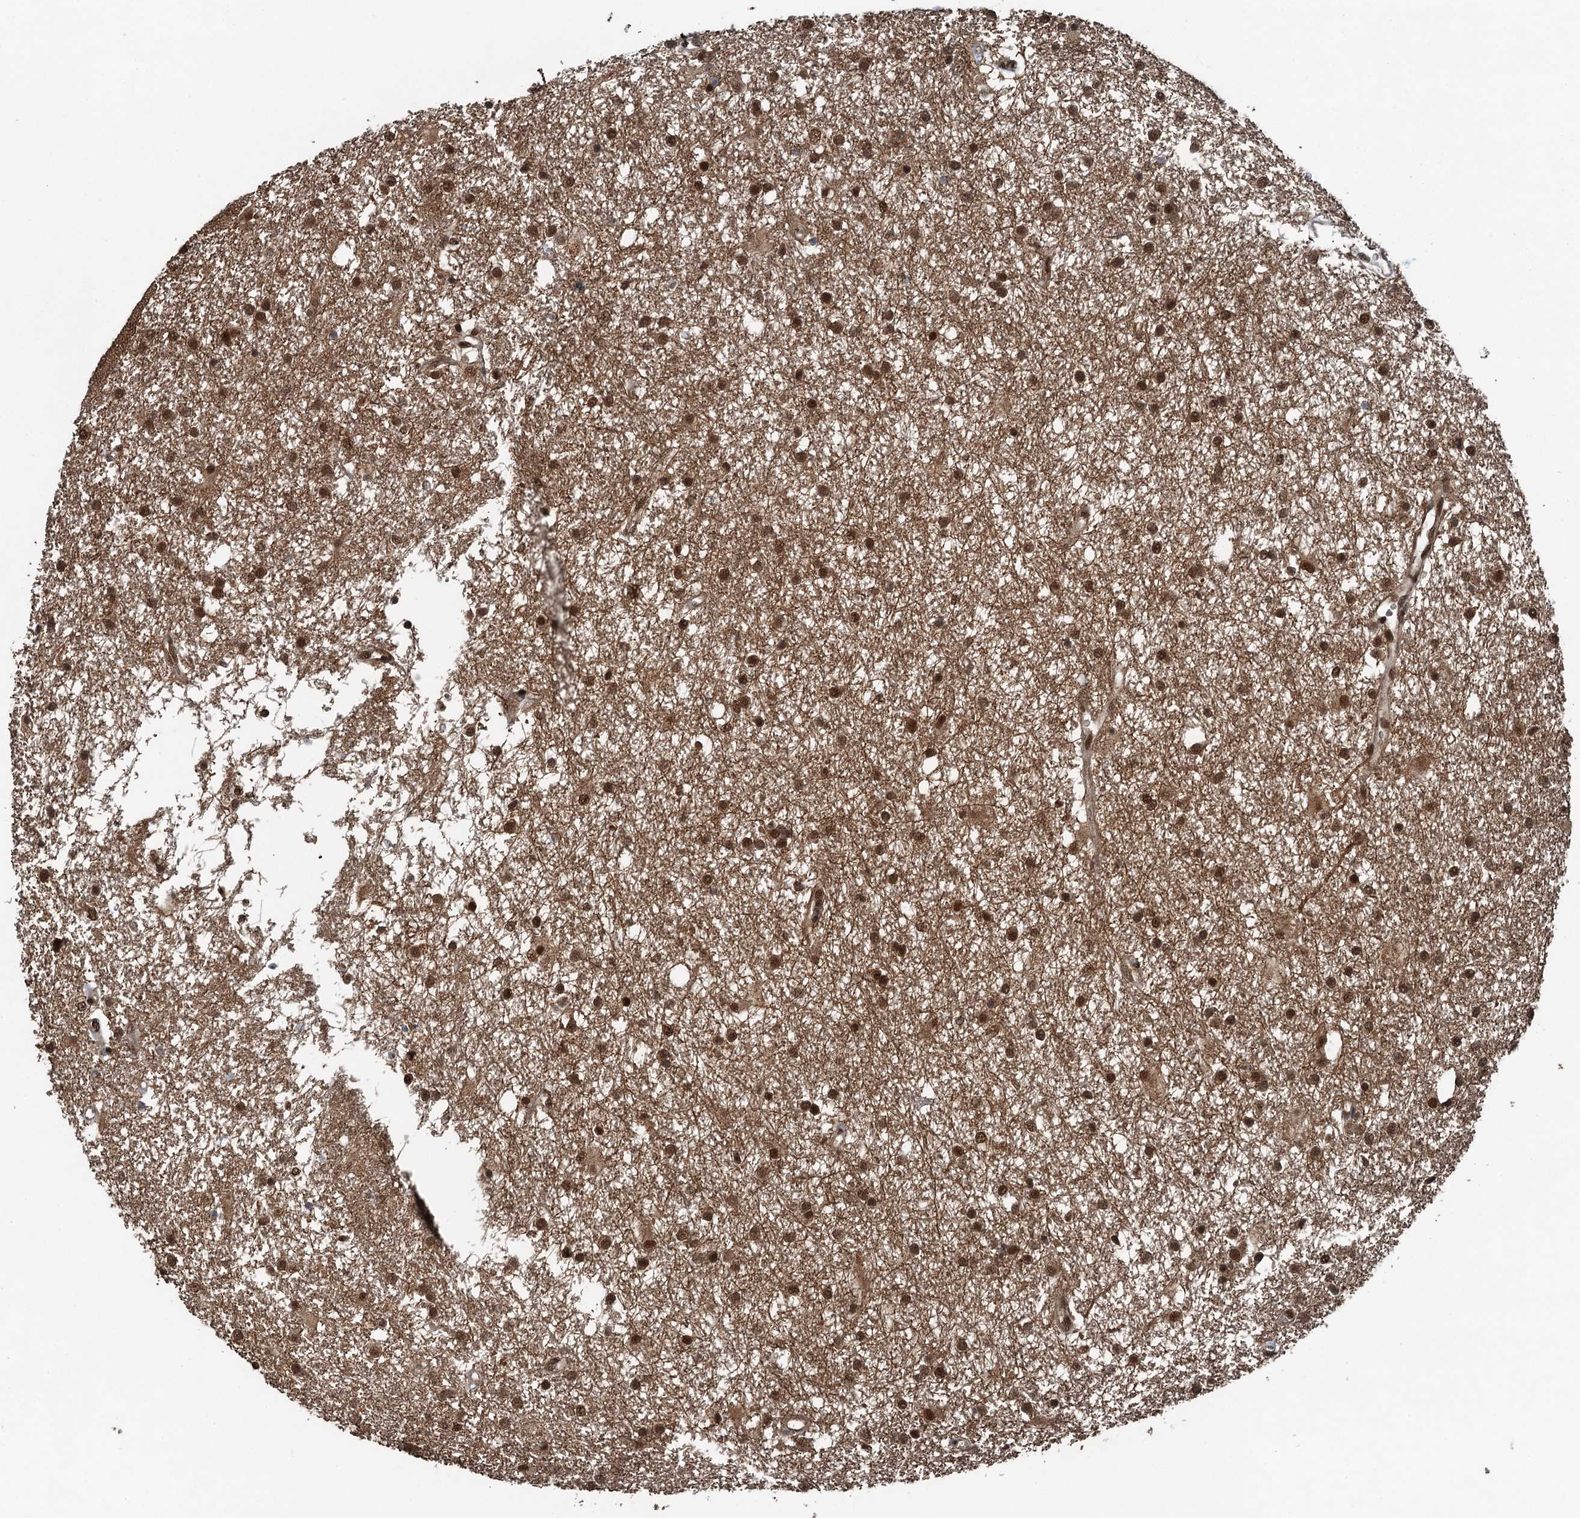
{"staining": {"intensity": "moderate", "quantity": ">75%", "location": "nuclear"}, "tissue": "glioma", "cell_type": "Tumor cells", "image_type": "cancer", "snomed": [{"axis": "morphology", "description": "Glioma, malignant, High grade"}, {"axis": "topography", "description": "Brain"}], "caption": "High-grade glioma (malignant) tissue reveals moderate nuclear positivity in approximately >75% of tumor cells, visualized by immunohistochemistry.", "gene": "UBXN6", "patient": {"sex": "male", "age": 77}}